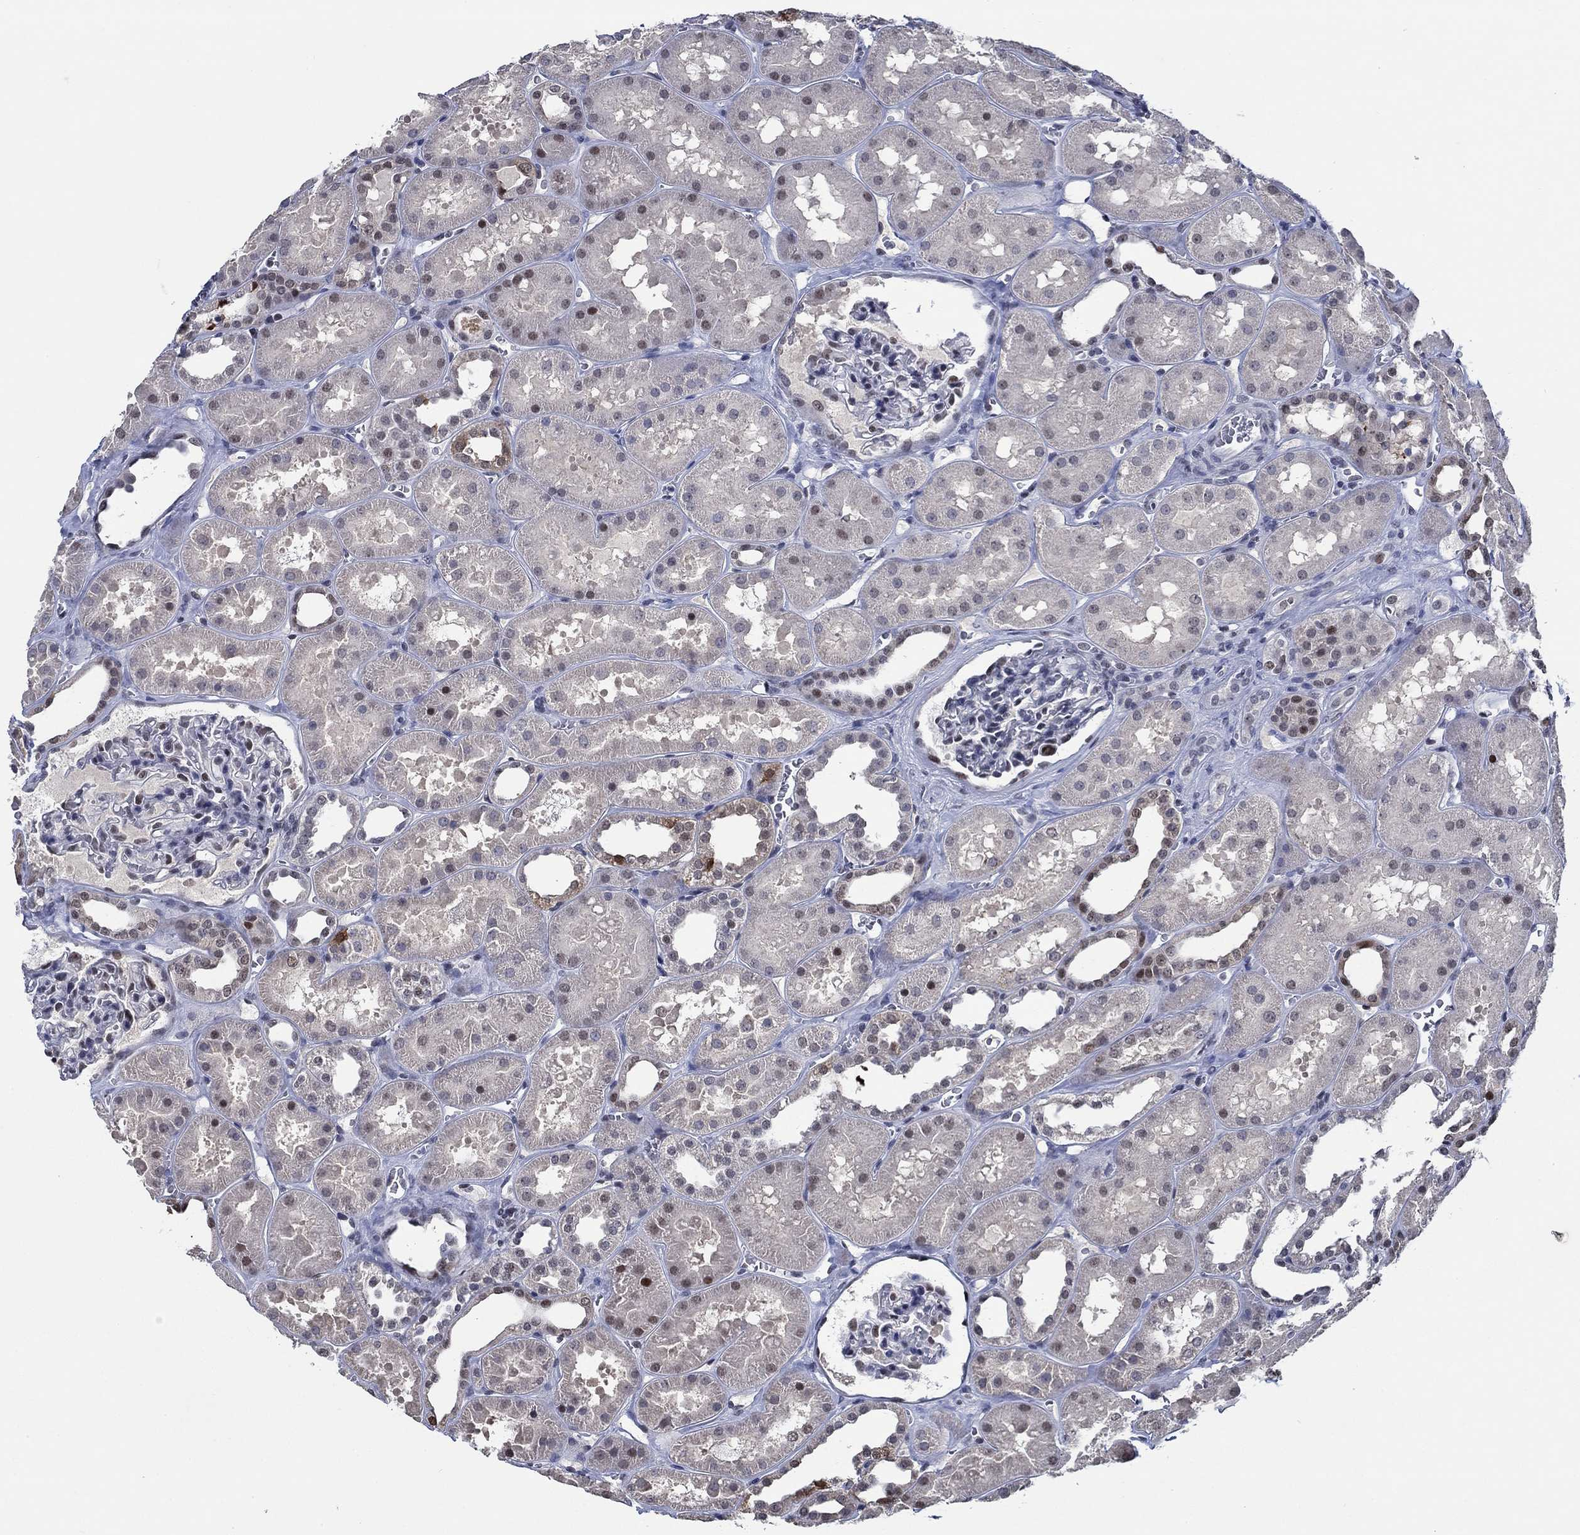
{"staining": {"intensity": "negative", "quantity": "none", "location": "none"}, "tissue": "kidney", "cell_type": "Cells in glomeruli", "image_type": "normal", "snomed": [{"axis": "morphology", "description": "Normal tissue, NOS"}, {"axis": "topography", "description": "Kidney"}], "caption": "A high-resolution photomicrograph shows immunohistochemistry (IHC) staining of unremarkable kidney, which demonstrates no significant positivity in cells in glomeruli. (DAB immunohistochemistry with hematoxylin counter stain).", "gene": "HTN1", "patient": {"sex": "female", "age": 41}}